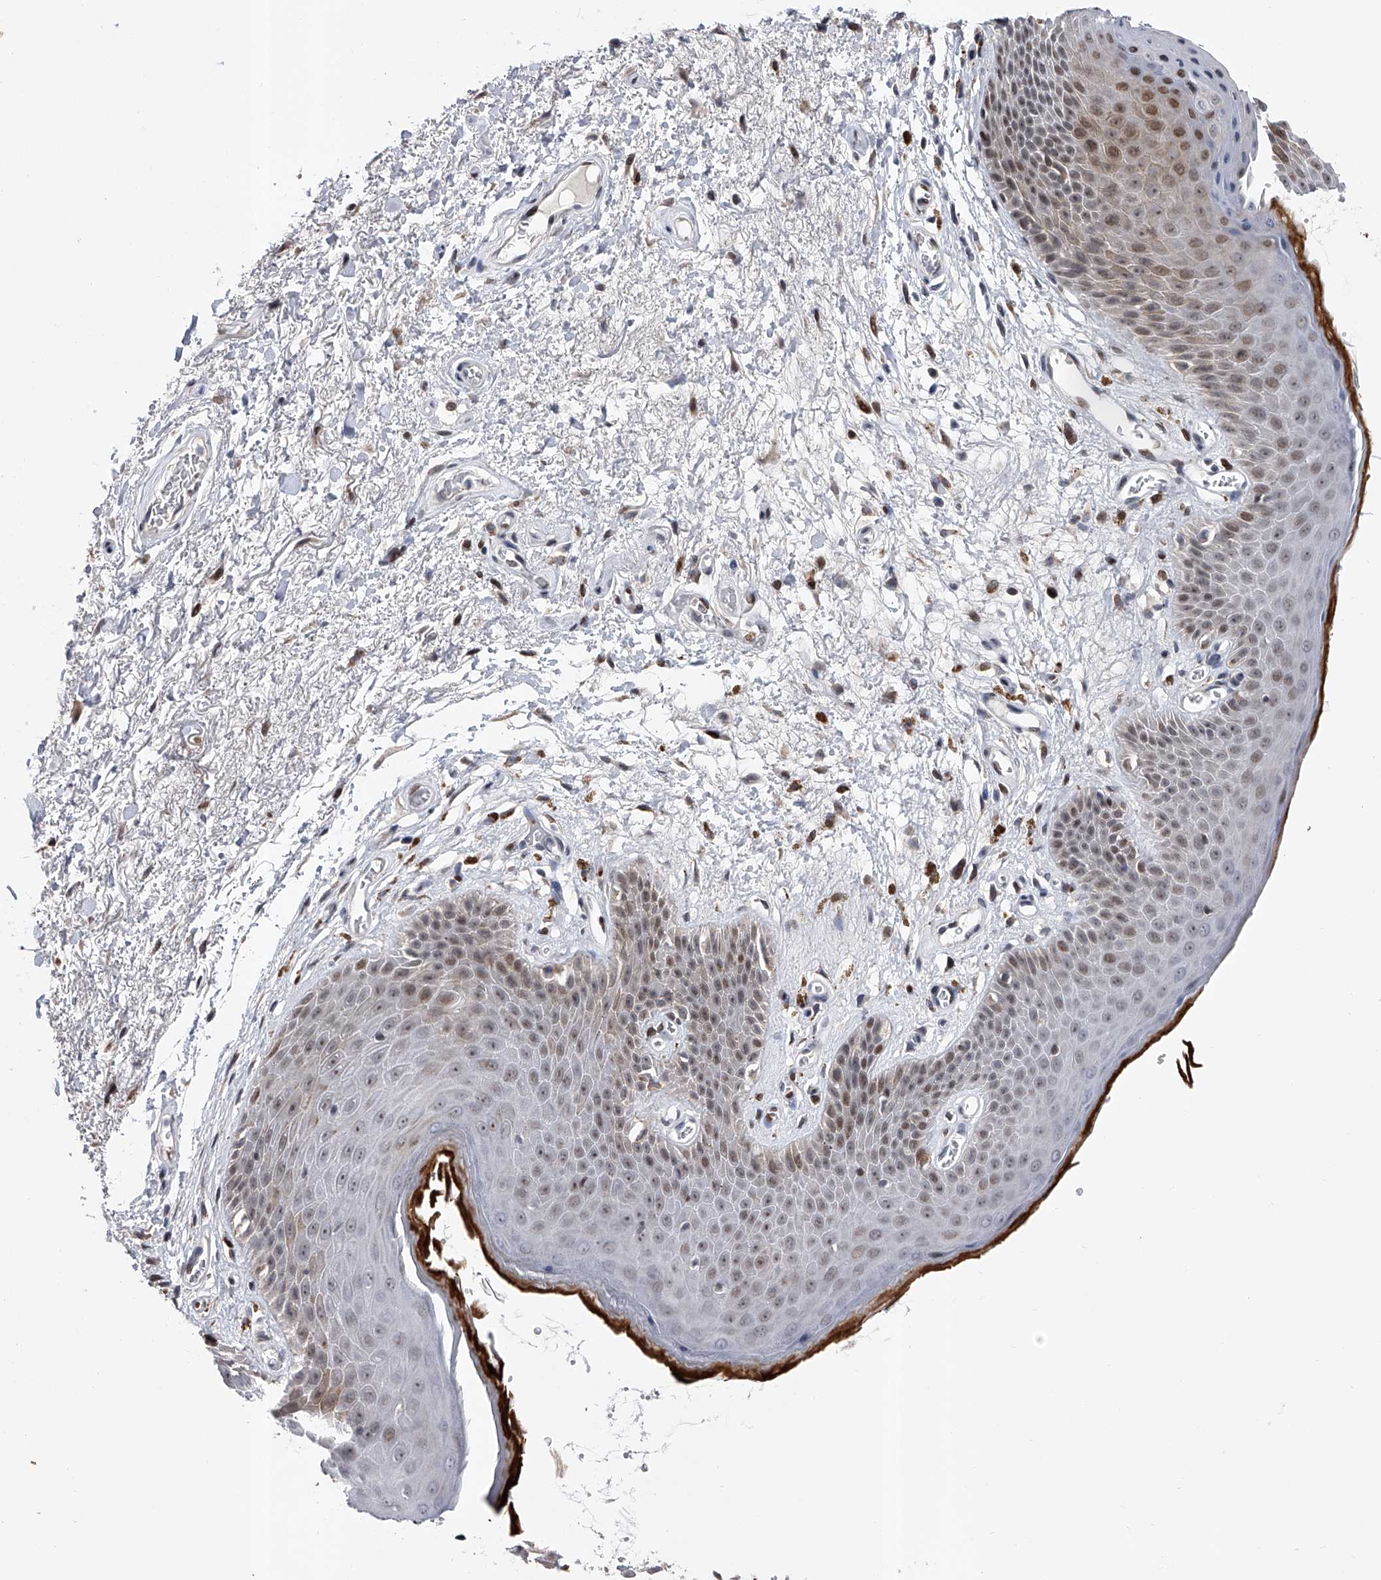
{"staining": {"intensity": "moderate", "quantity": "25%-75%", "location": "nuclear"}, "tissue": "skin", "cell_type": "Epidermal cells", "image_type": "normal", "snomed": [{"axis": "morphology", "description": "Normal tissue, NOS"}, {"axis": "topography", "description": "Anal"}], "caption": "About 25%-75% of epidermal cells in normal human skin show moderate nuclear protein staining as visualized by brown immunohistochemical staining.", "gene": "RWDD2A", "patient": {"sex": "male", "age": 74}}